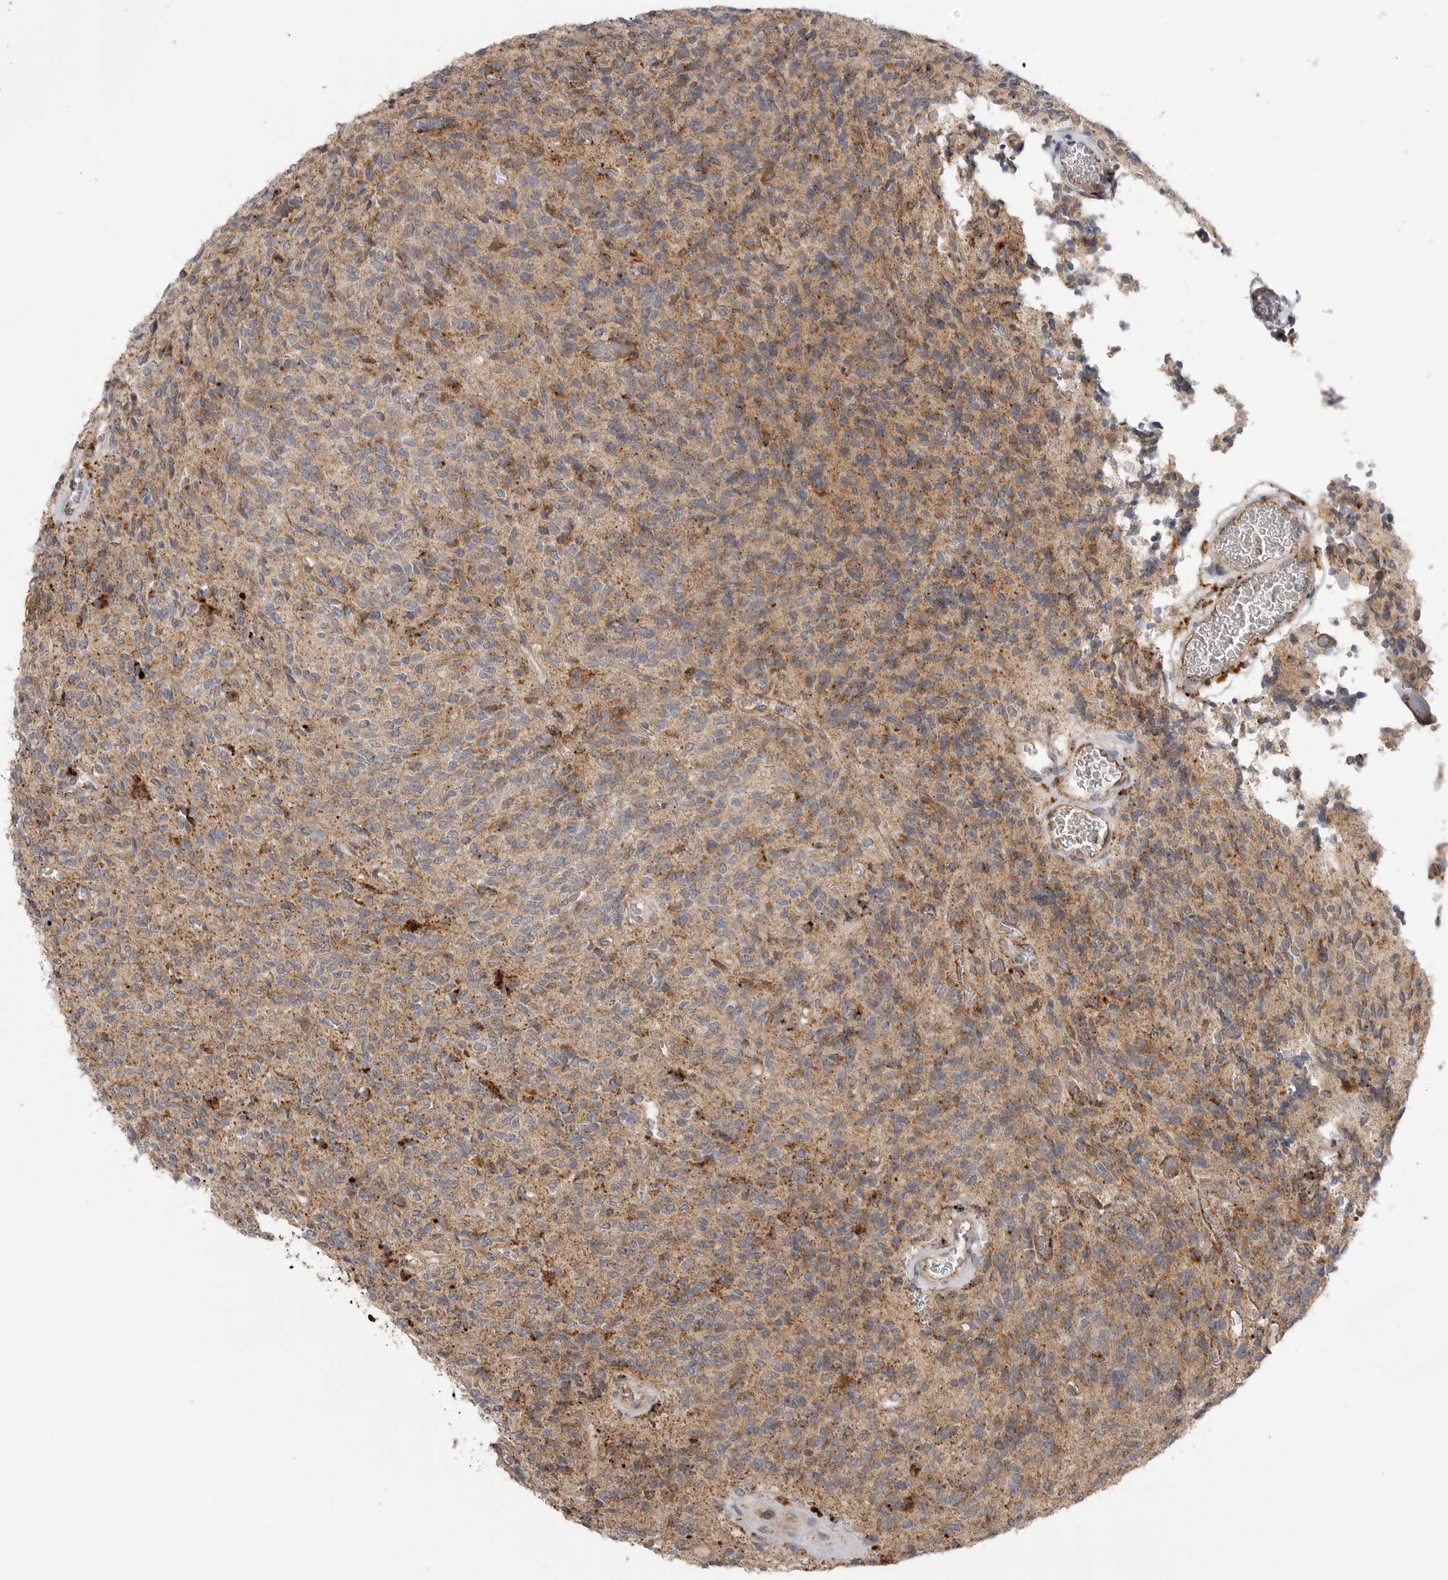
{"staining": {"intensity": "moderate", "quantity": ">75%", "location": "cytoplasmic/membranous"}, "tissue": "glioma", "cell_type": "Tumor cells", "image_type": "cancer", "snomed": [{"axis": "morphology", "description": "Glioma, malignant, High grade"}, {"axis": "topography", "description": "Brain"}], "caption": "DAB immunohistochemical staining of human glioma reveals moderate cytoplasmic/membranous protein staining in about >75% of tumor cells.", "gene": "GALNS", "patient": {"sex": "male", "age": 34}}